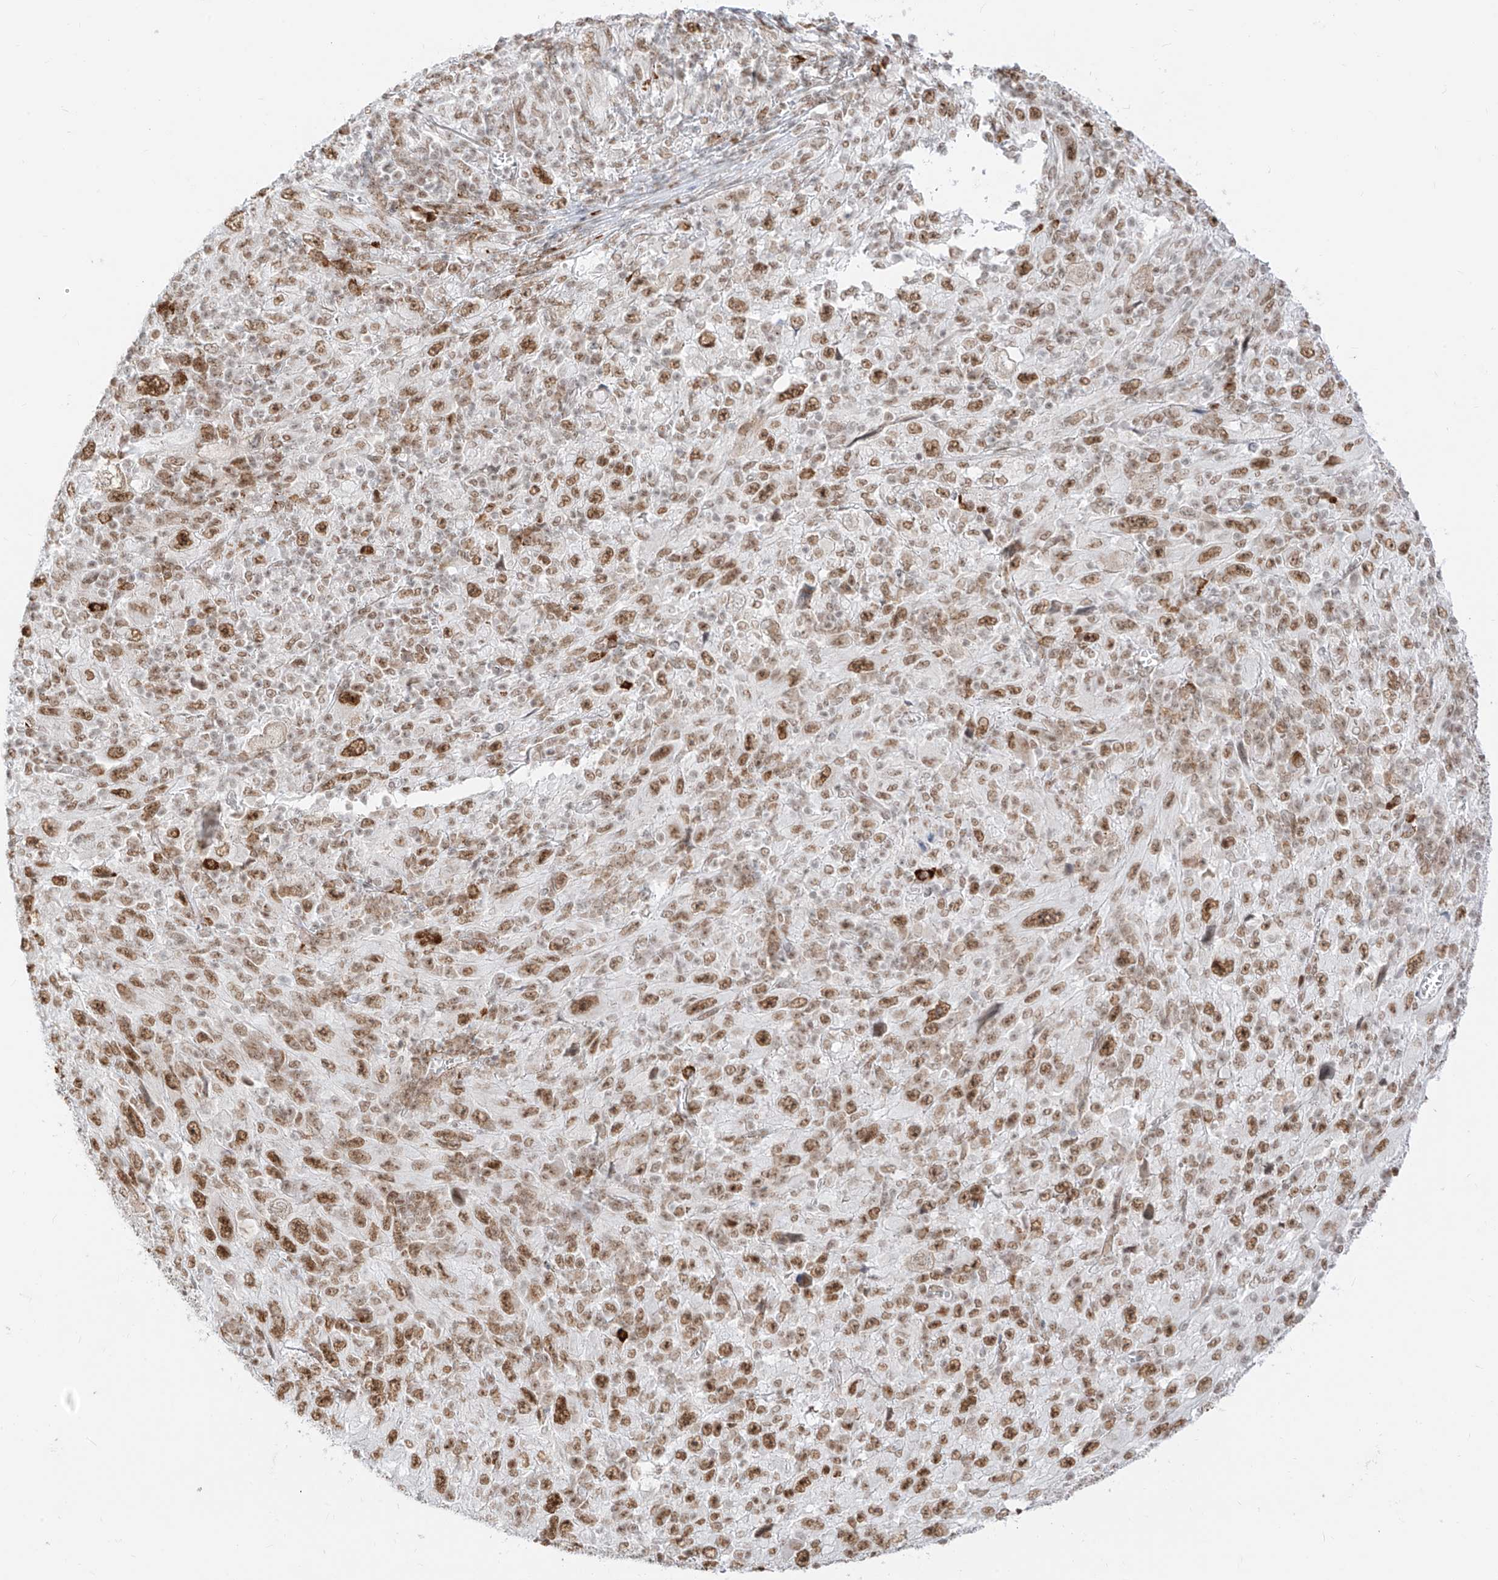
{"staining": {"intensity": "moderate", "quantity": ">75%", "location": "nuclear"}, "tissue": "melanoma", "cell_type": "Tumor cells", "image_type": "cancer", "snomed": [{"axis": "morphology", "description": "Malignant melanoma, Metastatic site"}, {"axis": "topography", "description": "Skin"}], "caption": "Moderate nuclear protein positivity is seen in about >75% of tumor cells in malignant melanoma (metastatic site). Nuclei are stained in blue.", "gene": "SUPT5H", "patient": {"sex": "female", "age": 56}}